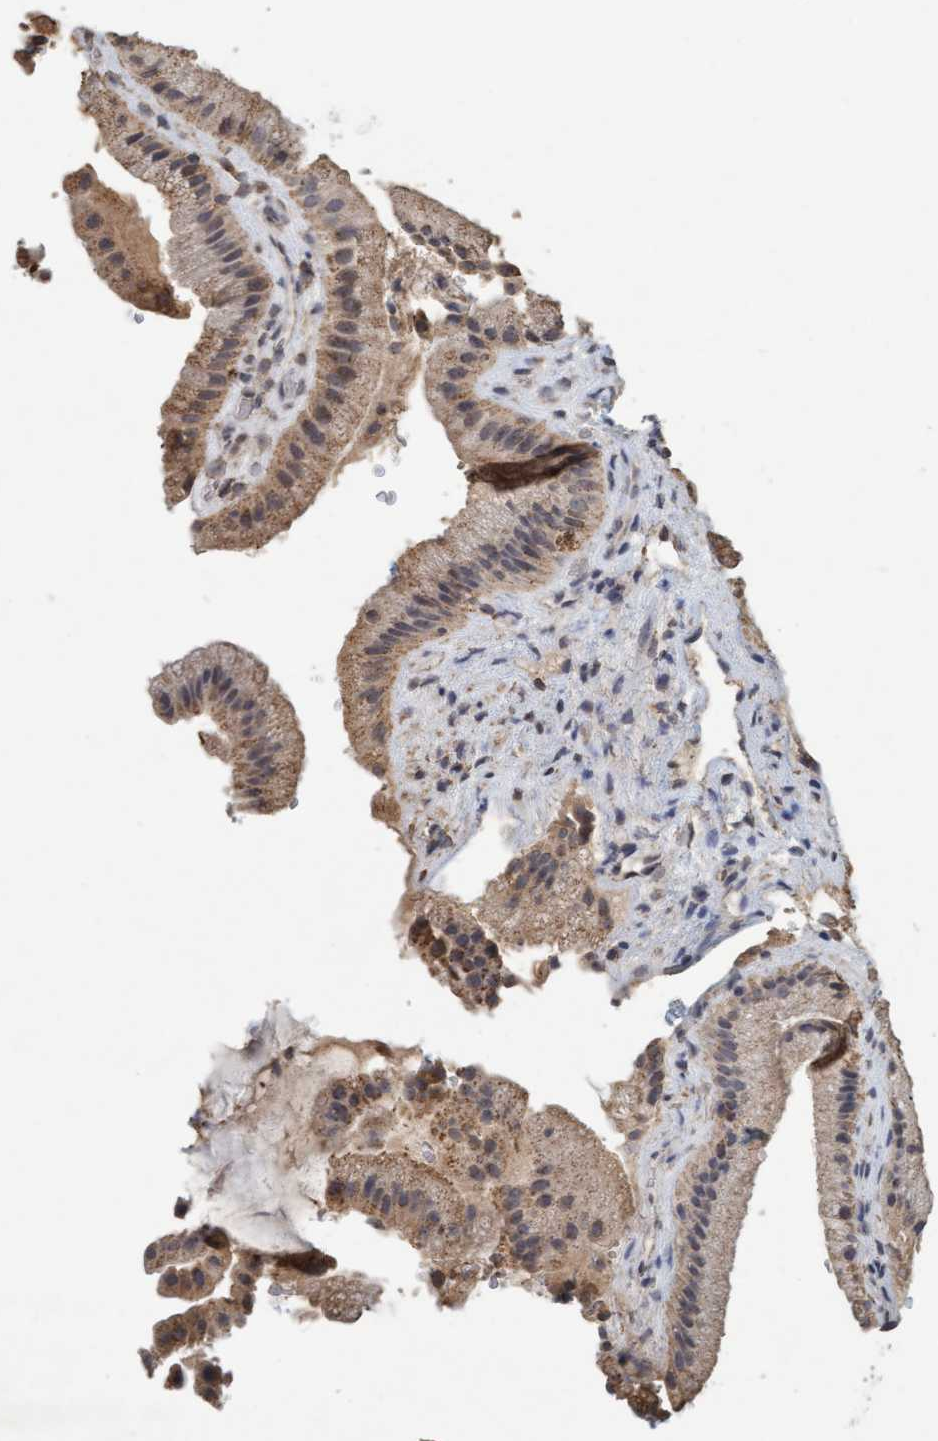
{"staining": {"intensity": "moderate", "quantity": ">75%", "location": "cytoplasmic/membranous"}, "tissue": "gallbladder", "cell_type": "Glandular cells", "image_type": "normal", "snomed": [{"axis": "morphology", "description": "Normal tissue, NOS"}, {"axis": "topography", "description": "Gallbladder"}], "caption": "Protein staining reveals moderate cytoplasmic/membranous expression in approximately >75% of glandular cells in normal gallbladder.", "gene": "VSIG8", "patient": {"sex": "male", "age": 49}}